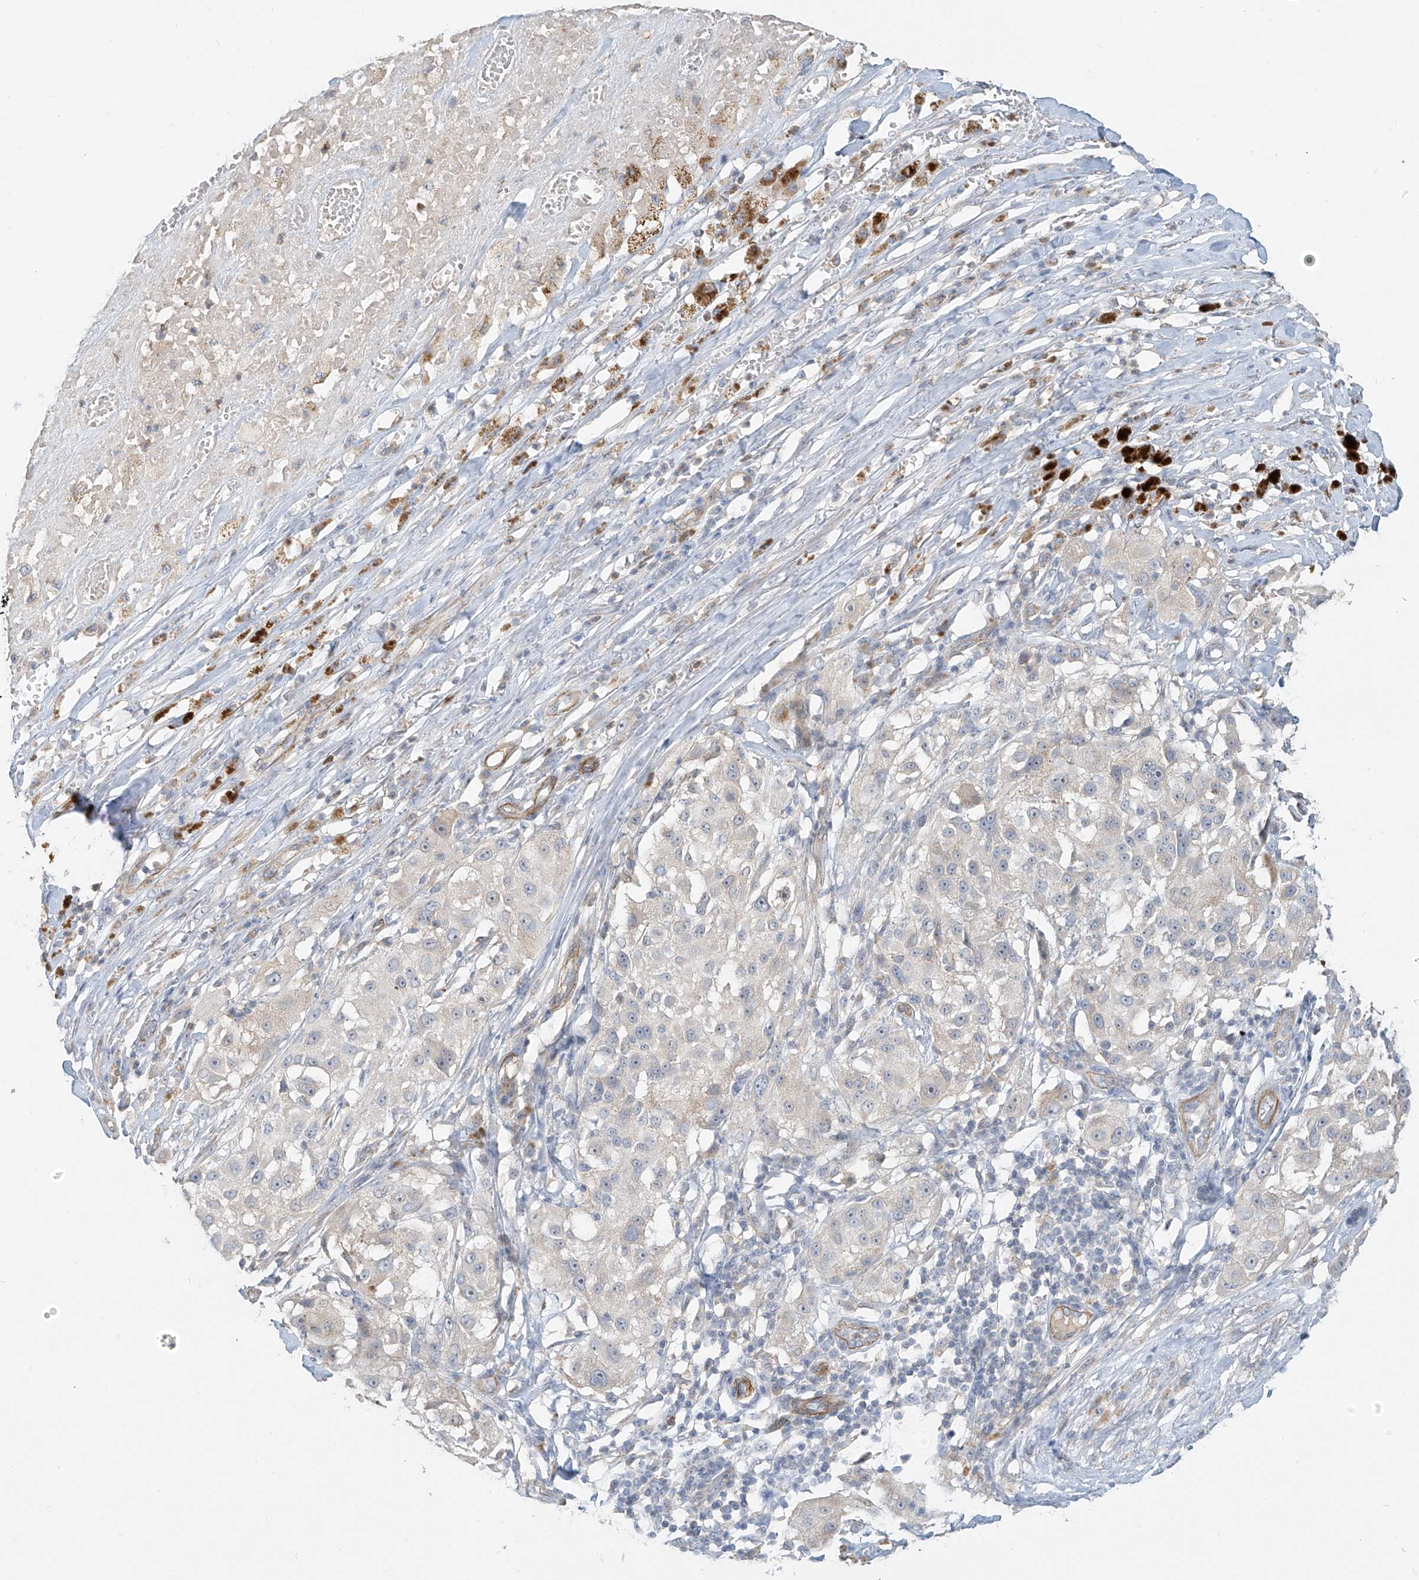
{"staining": {"intensity": "negative", "quantity": "none", "location": "none"}, "tissue": "melanoma", "cell_type": "Tumor cells", "image_type": "cancer", "snomed": [{"axis": "morphology", "description": "Necrosis, NOS"}, {"axis": "morphology", "description": "Malignant melanoma, NOS"}, {"axis": "topography", "description": "Skin"}], "caption": "Melanoma was stained to show a protein in brown. There is no significant positivity in tumor cells.", "gene": "C2orf42", "patient": {"sex": "female", "age": 87}}